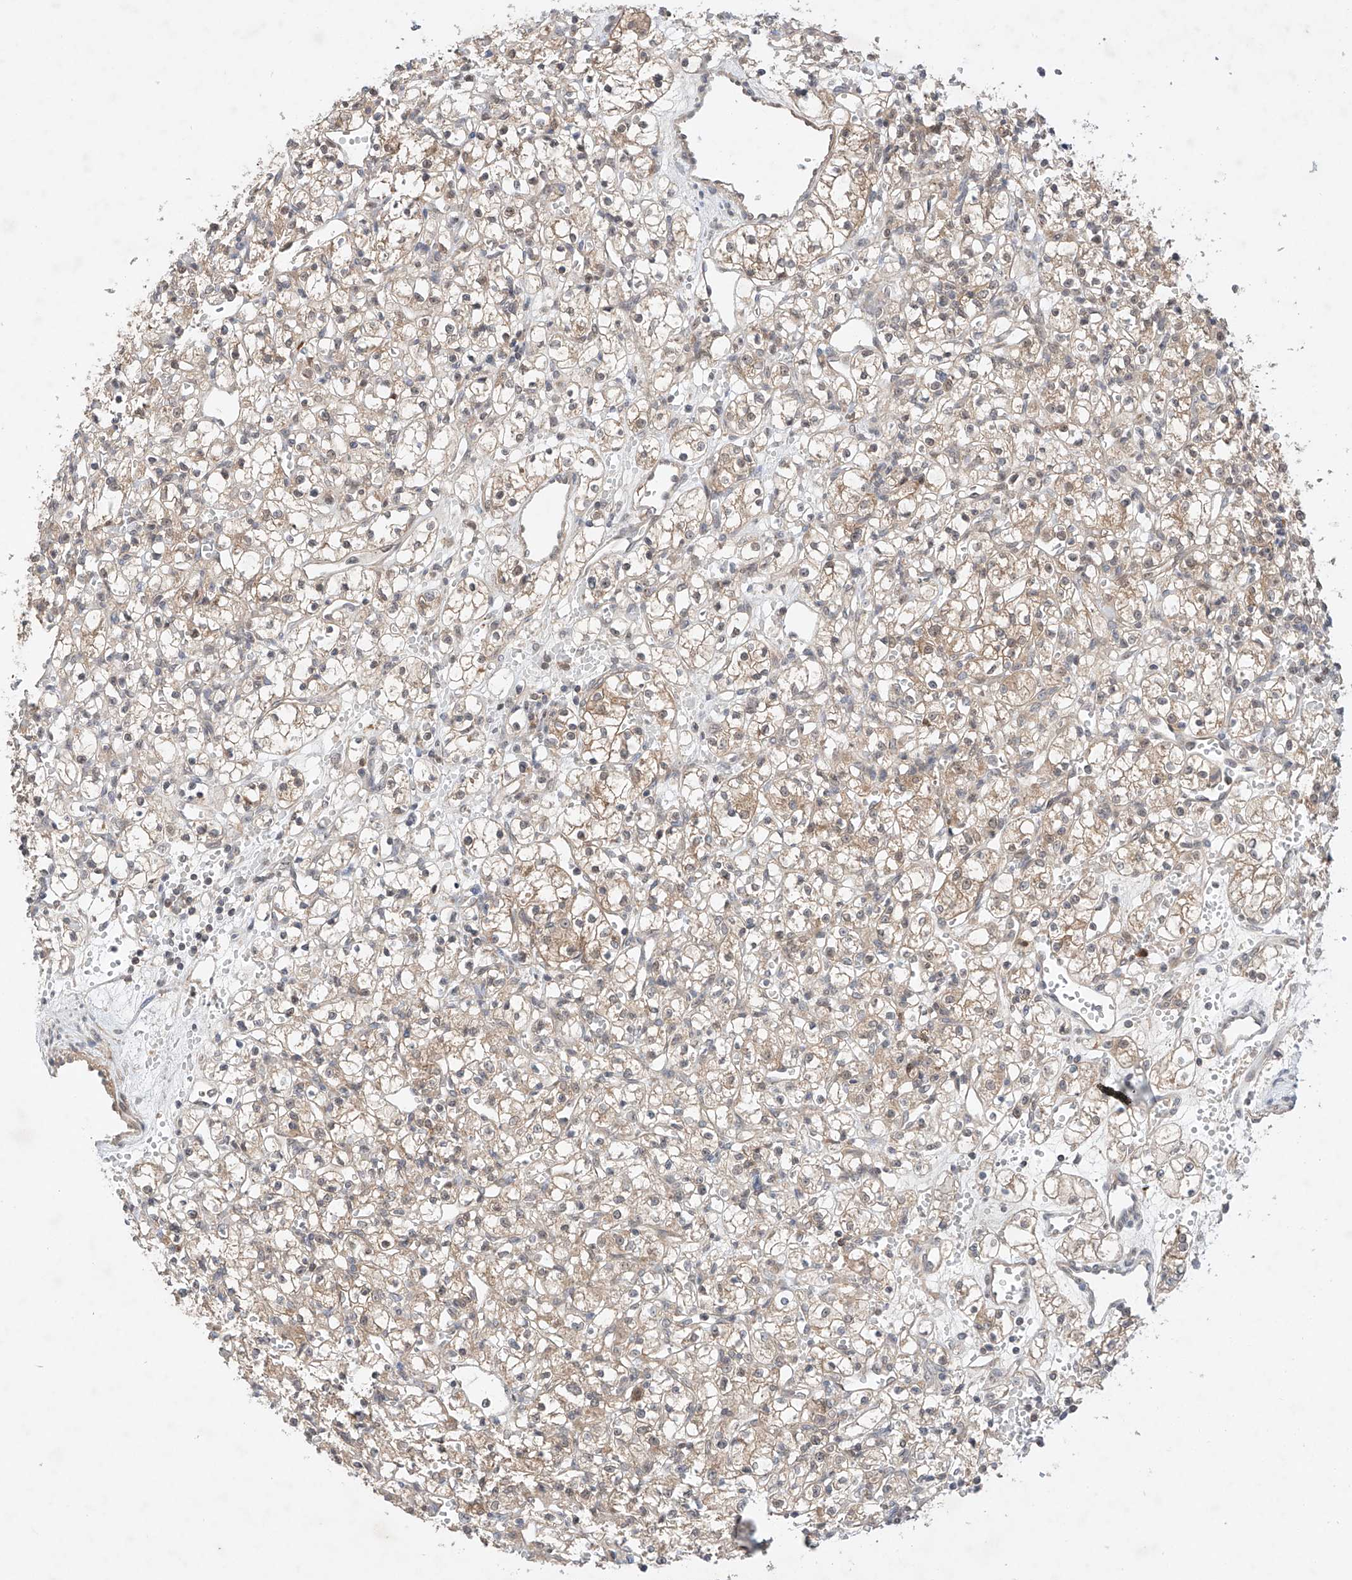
{"staining": {"intensity": "weak", "quantity": "<25%", "location": "cytoplasmic/membranous"}, "tissue": "renal cancer", "cell_type": "Tumor cells", "image_type": "cancer", "snomed": [{"axis": "morphology", "description": "Adenocarcinoma, NOS"}, {"axis": "topography", "description": "Kidney"}], "caption": "DAB (3,3'-diaminobenzidine) immunohistochemical staining of human renal cancer demonstrates no significant expression in tumor cells.", "gene": "TSR2", "patient": {"sex": "female", "age": 59}}